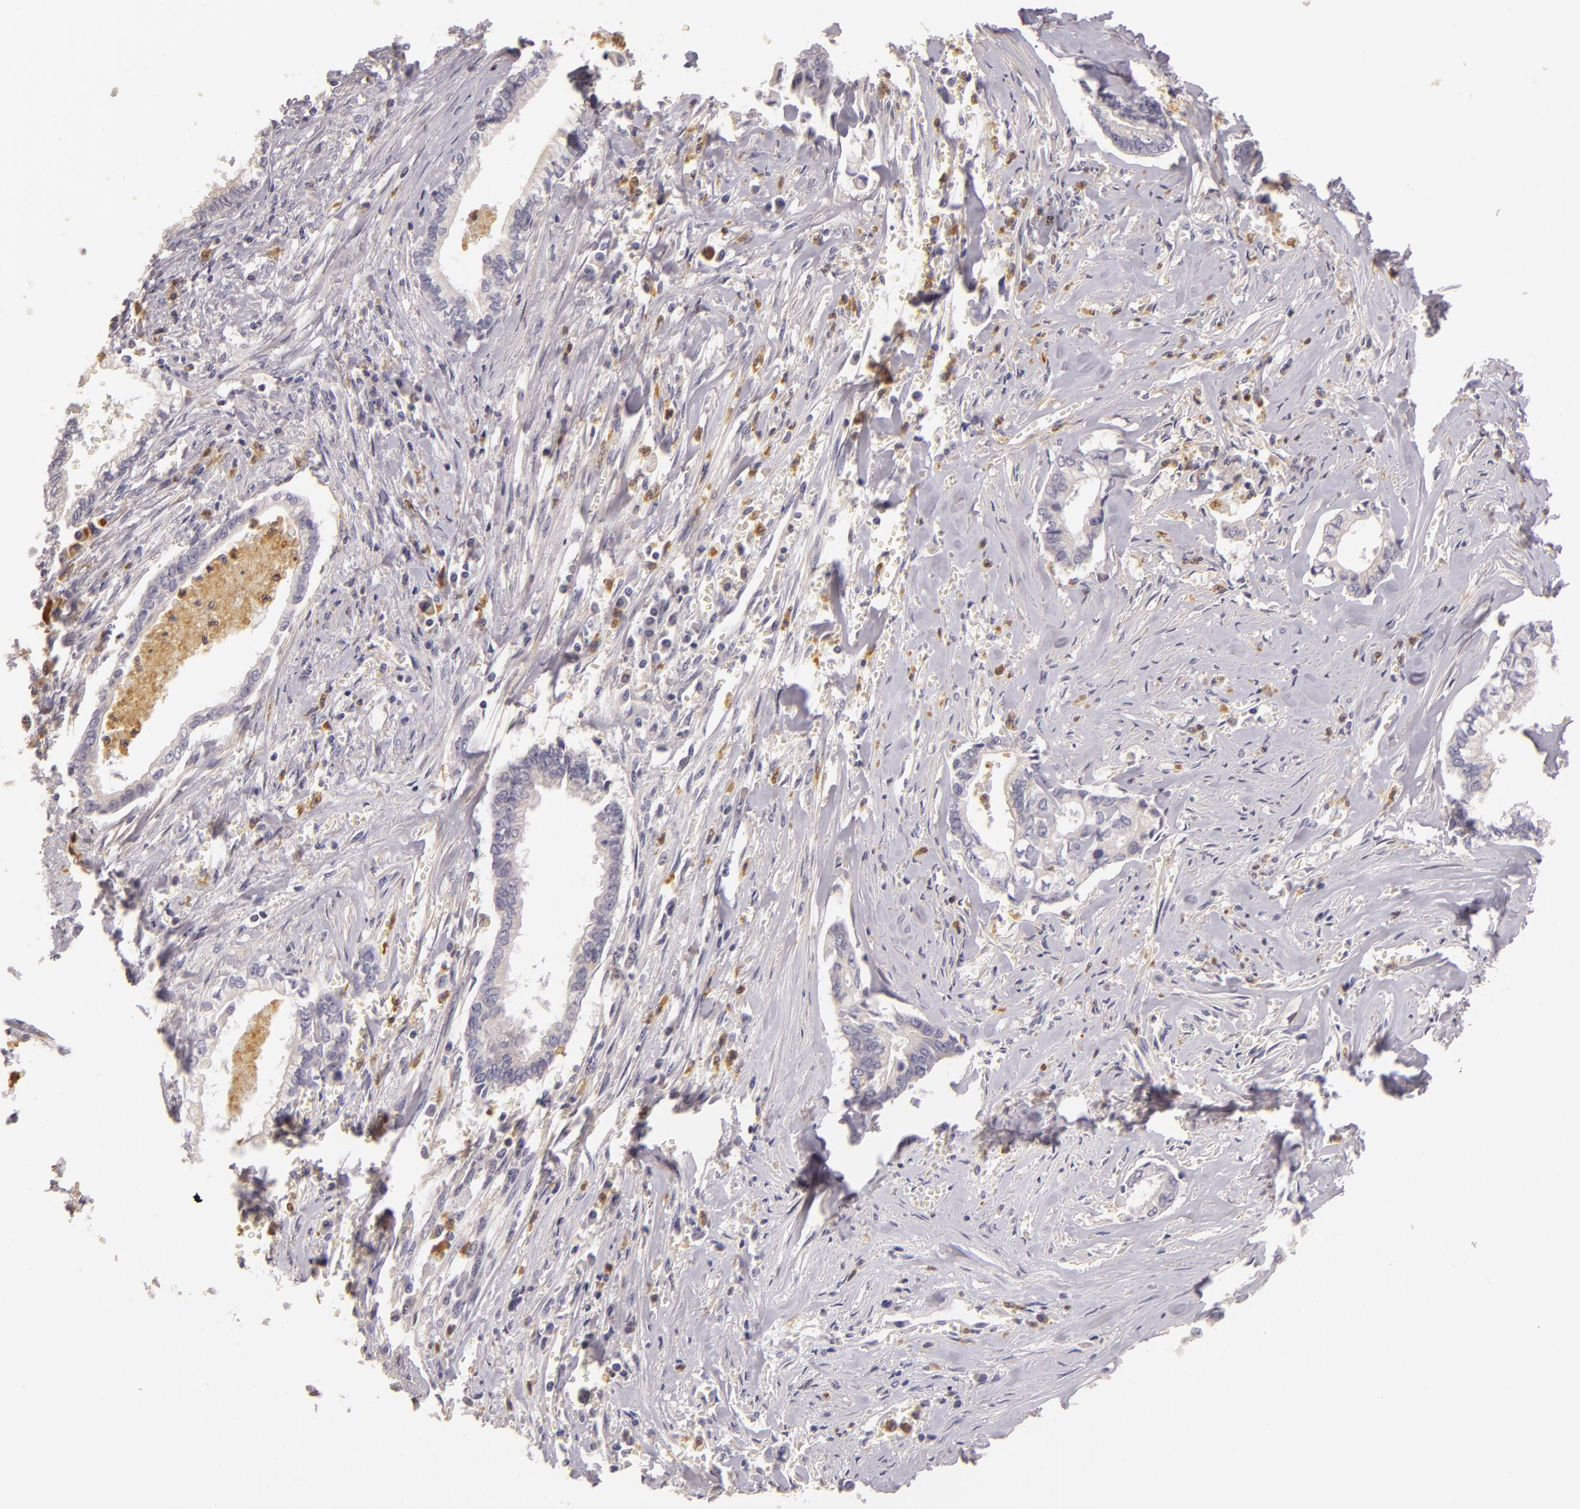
{"staining": {"intensity": "weak", "quantity": "<25%", "location": "cytoplasmic/membranous"}, "tissue": "liver cancer", "cell_type": "Tumor cells", "image_type": "cancer", "snomed": [{"axis": "morphology", "description": "Cholangiocarcinoma"}, {"axis": "topography", "description": "Liver"}], "caption": "Human liver cancer (cholangiocarcinoma) stained for a protein using immunohistochemistry displays no expression in tumor cells.", "gene": "TLR8", "patient": {"sex": "male", "age": 57}}